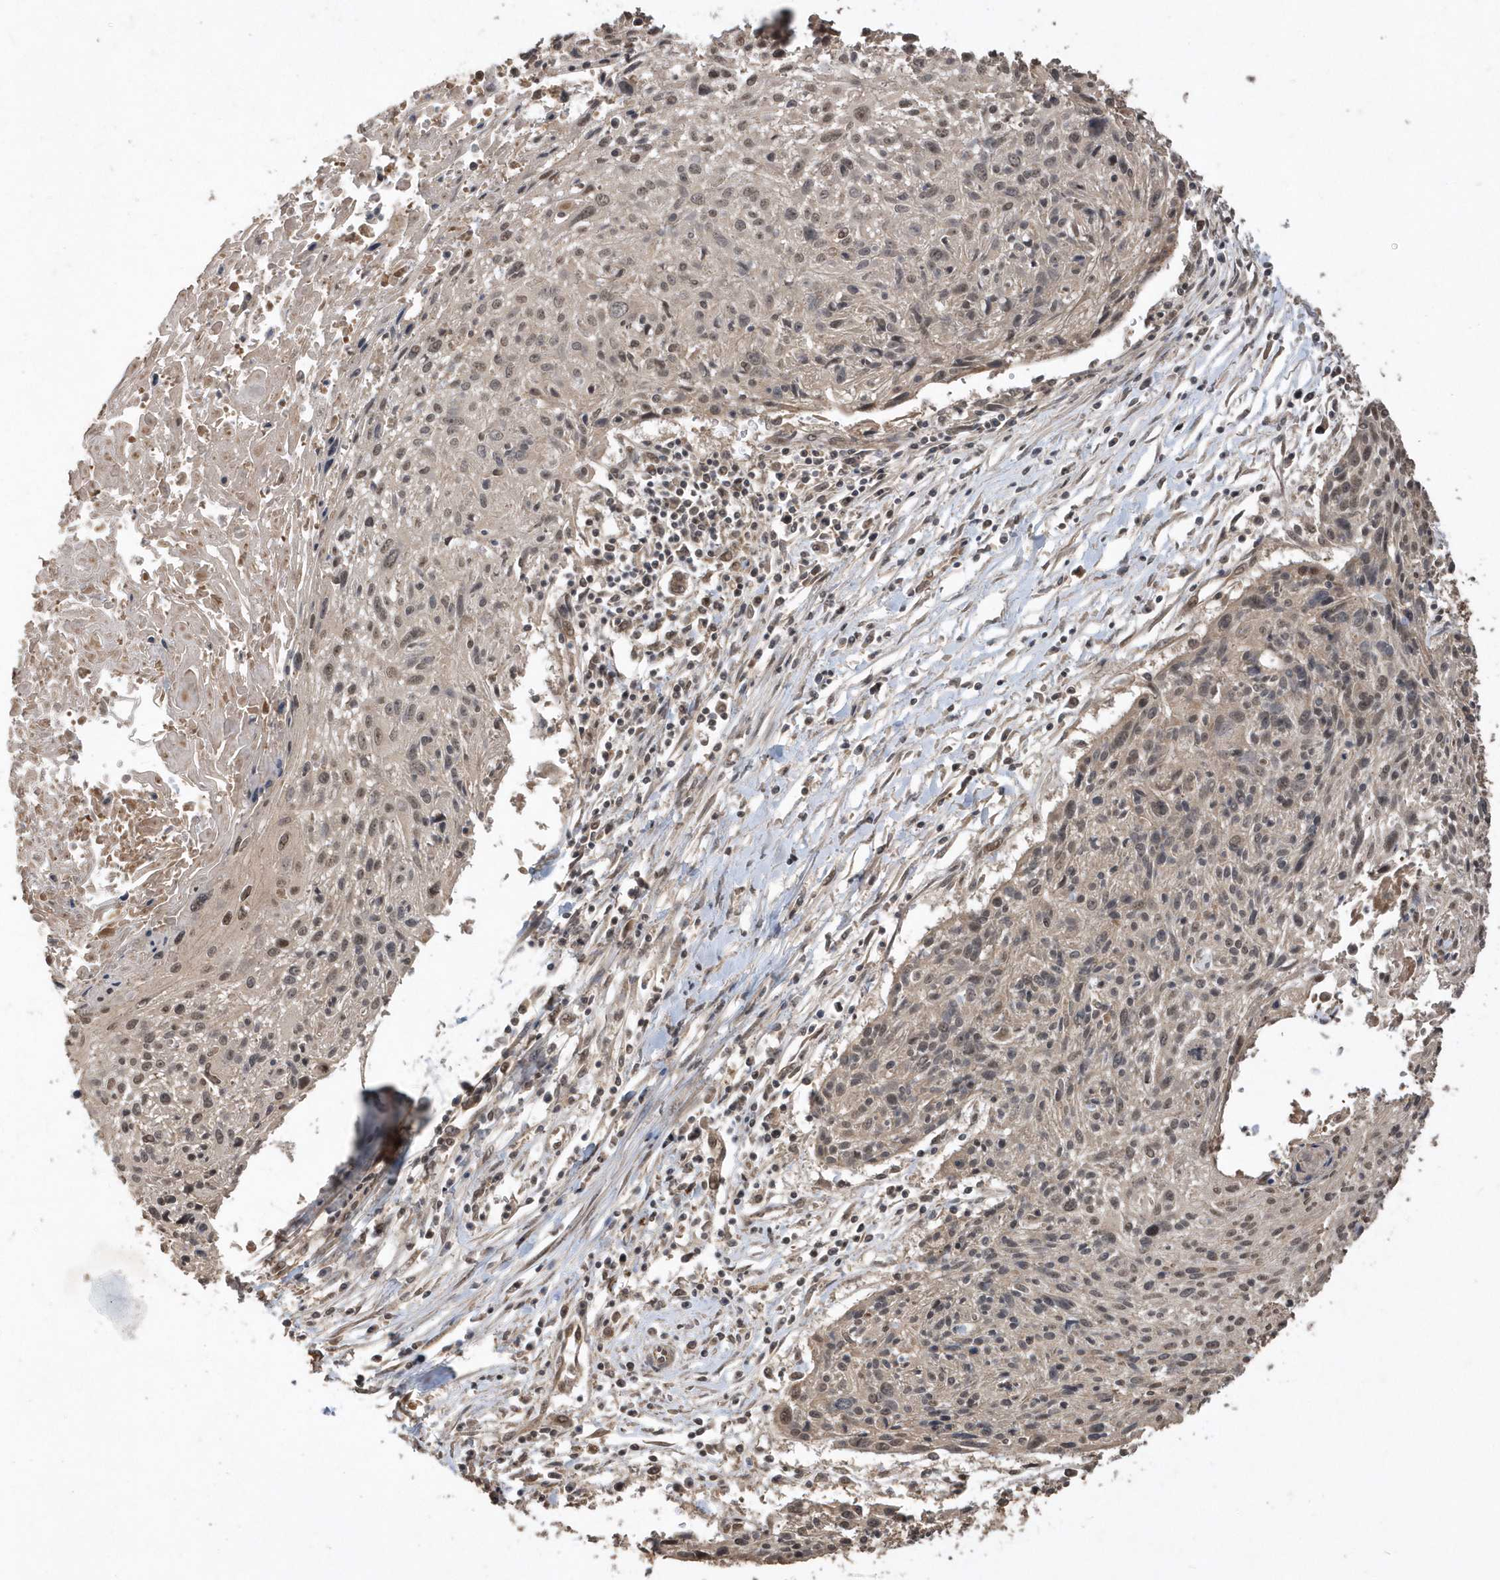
{"staining": {"intensity": "weak", "quantity": ">75%", "location": "nuclear"}, "tissue": "cervical cancer", "cell_type": "Tumor cells", "image_type": "cancer", "snomed": [{"axis": "morphology", "description": "Squamous cell carcinoma, NOS"}, {"axis": "topography", "description": "Cervix"}], "caption": "This image displays squamous cell carcinoma (cervical) stained with IHC to label a protein in brown. The nuclear of tumor cells show weak positivity for the protein. Nuclei are counter-stained blue.", "gene": "WASHC5", "patient": {"sex": "female", "age": 51}}